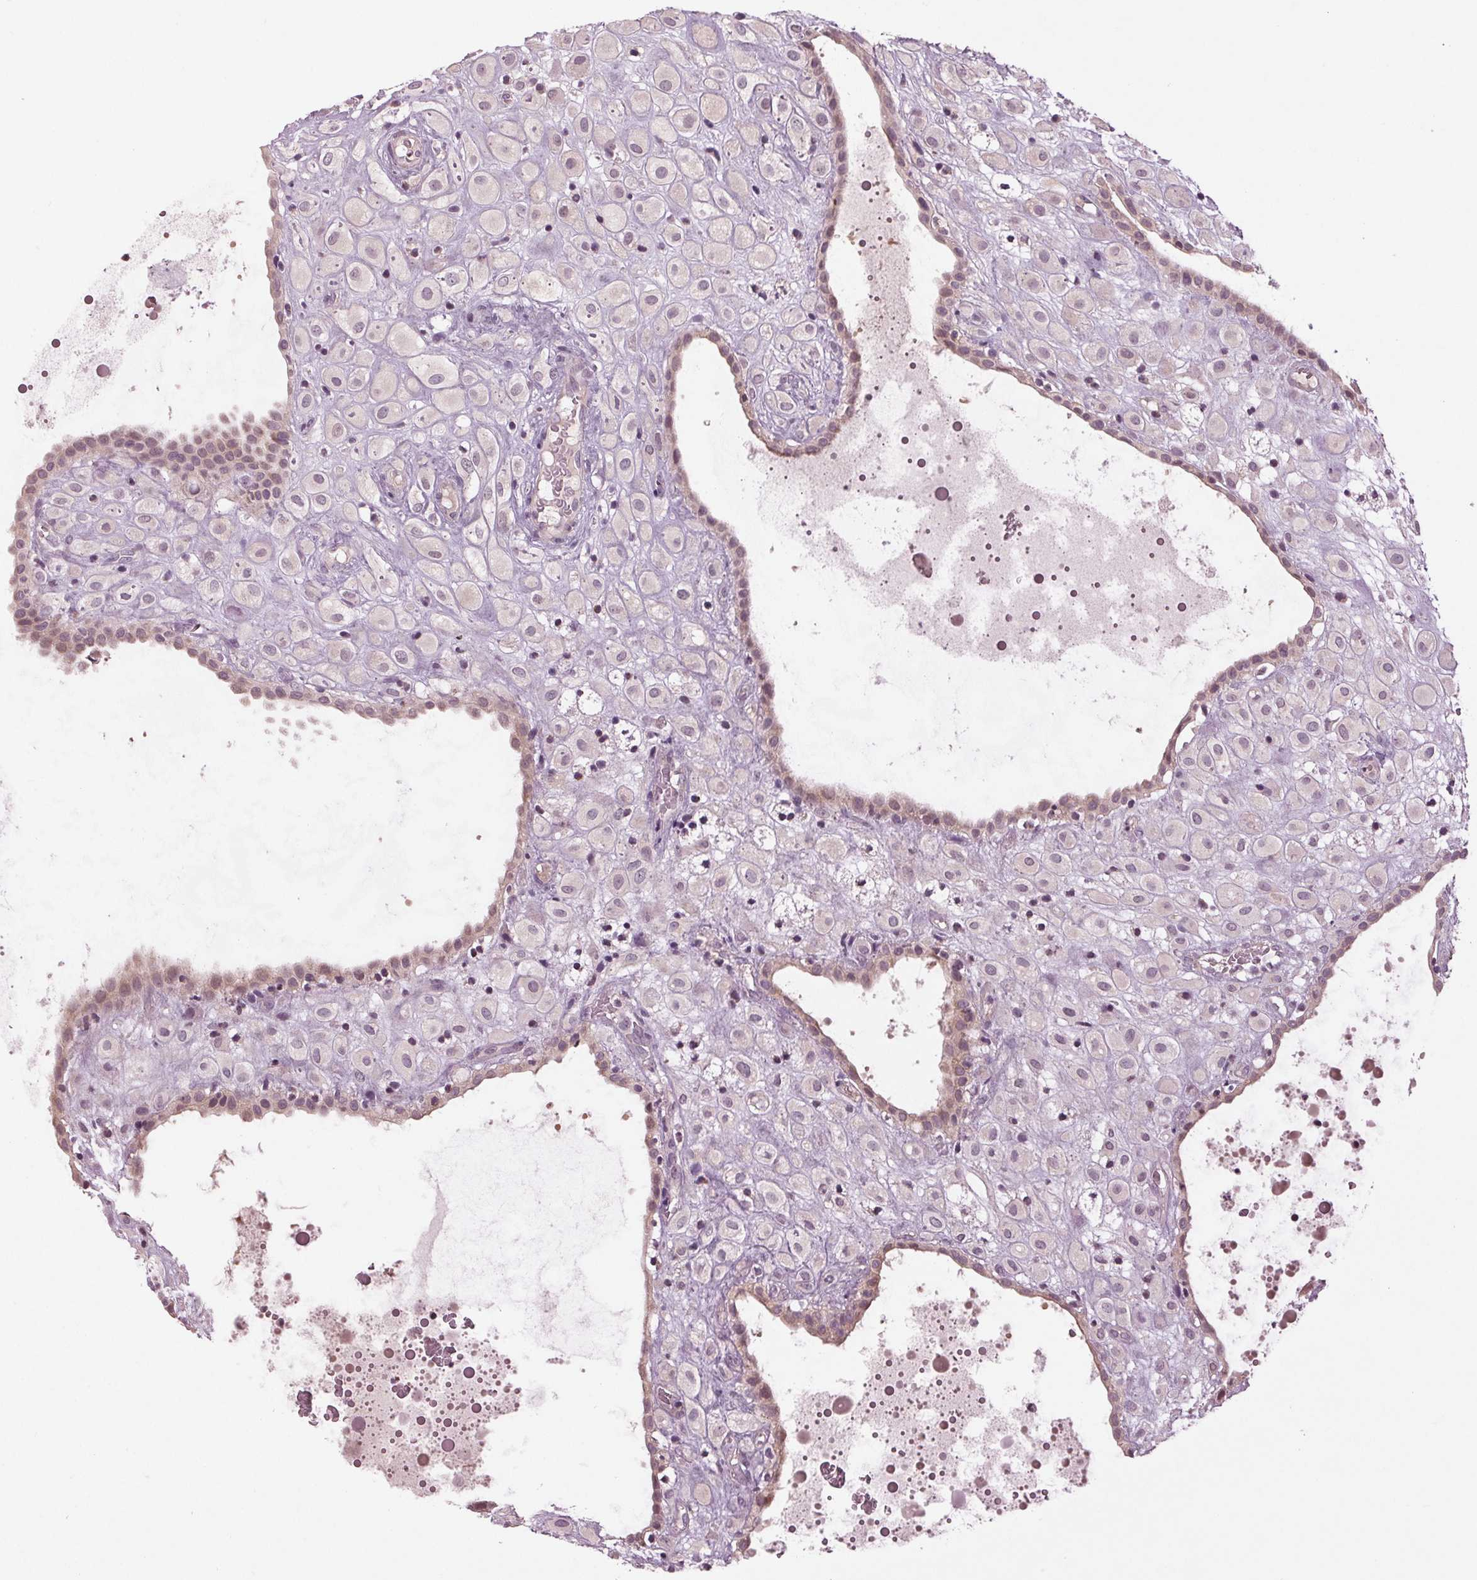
{"staining": {"intensity": "weak", "quantity": "<25%", "location": "nuclear"}, "tissue": "placenta", "cell_type": "Decidual cells", "image_type": "normal", "snomed": [{"axis": "morphology", "description": "Normal tissue, NOS"}, {"axis": "topography", "description": "Placenta"}], "caption": "Human placenta stained for a protein using IHC reveals no staining in decidual cells.", "gene": "ZNF605", "patient": {"sex": "female", "age": 24}}